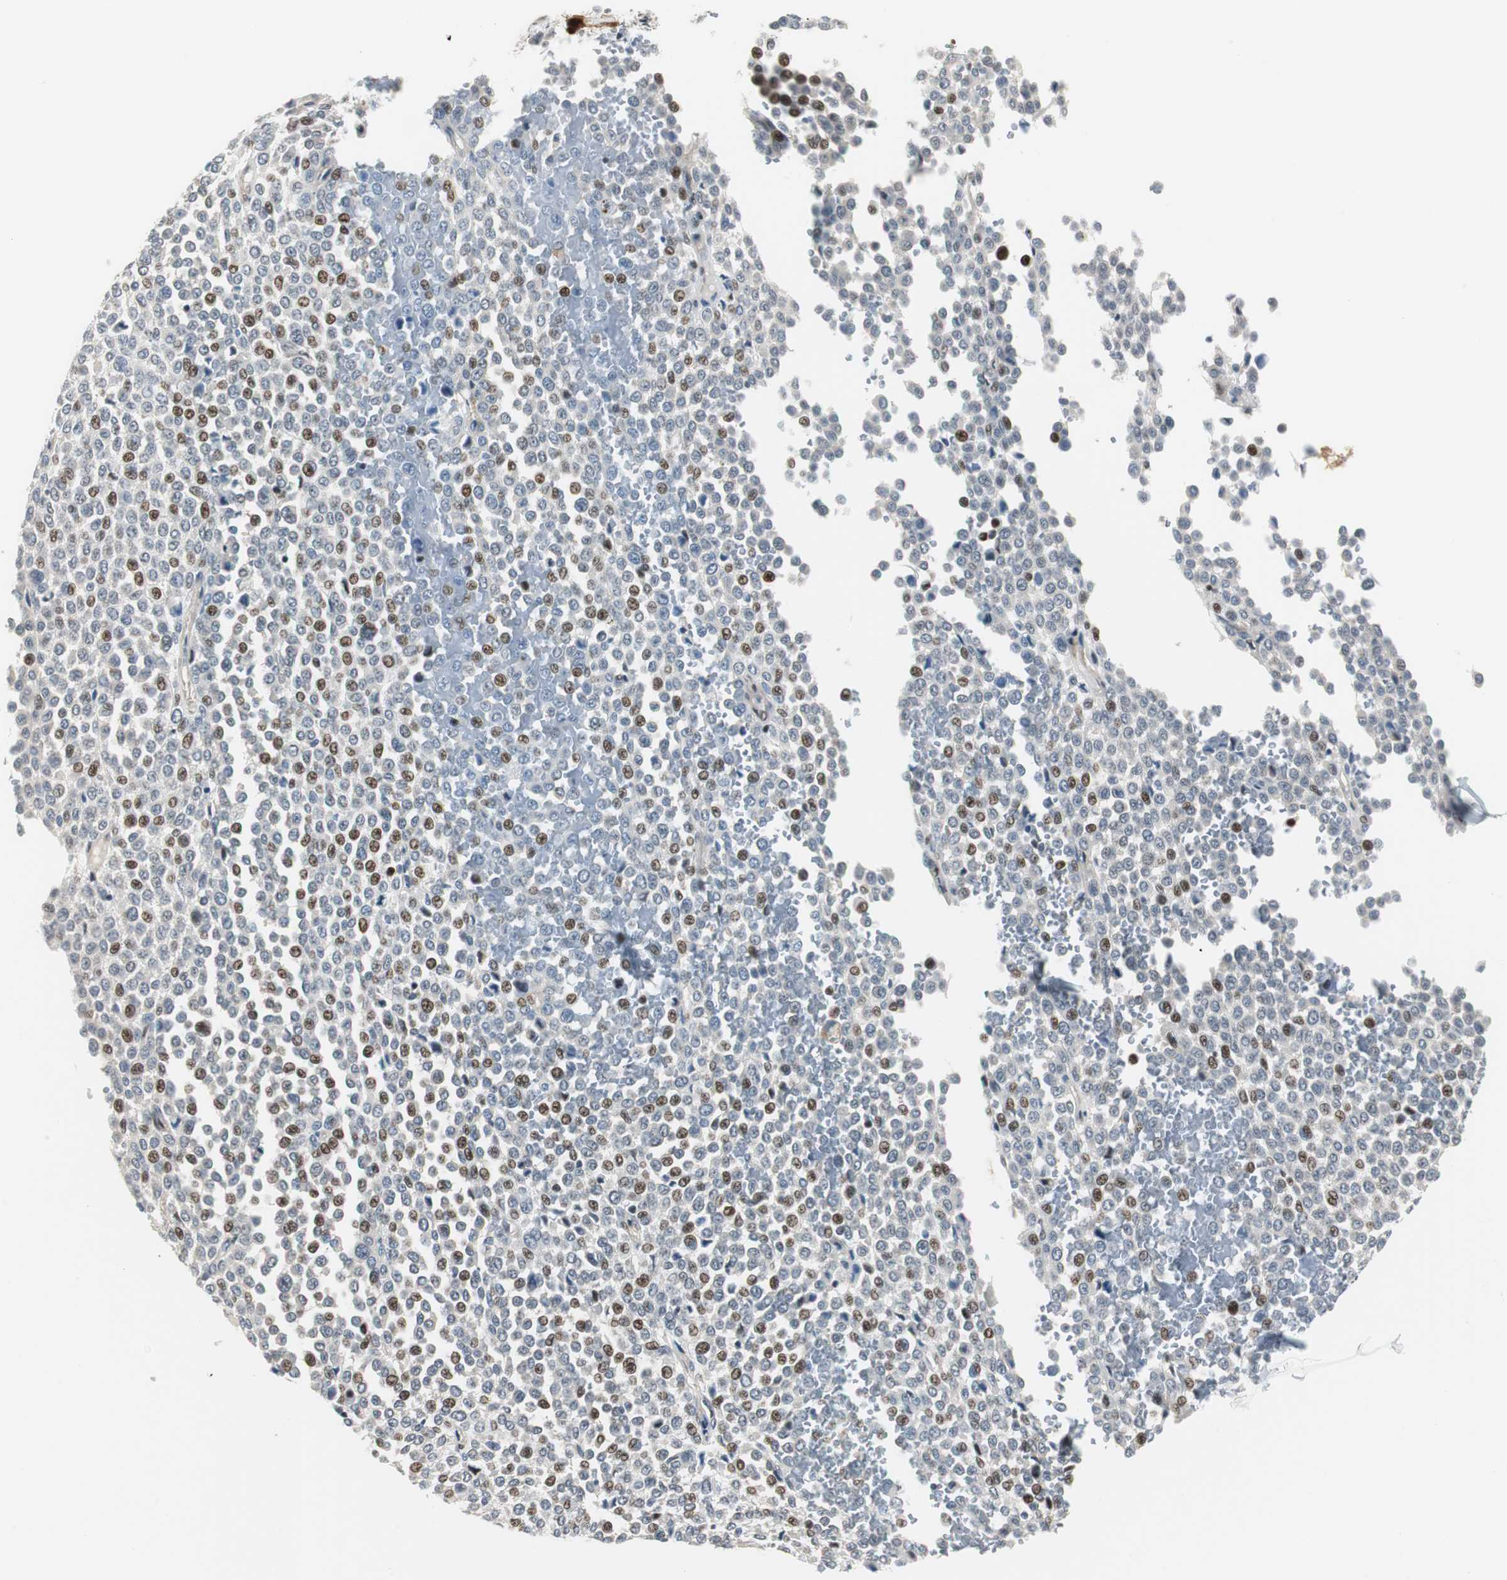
{"staining": {"intensity": "moderate", "quantity": "25%-75%", "location": "nuclear"}, "tissue": "melanoma", "cell_type": "Tumor cells", "image_type": "cancer", "snomed": [{"axis": "morphology", "description": "Malignant melanoma, Metastatic site"}, {"axis": "topography", "description": "Pancreas"}], "caption": "Melanoma tissue exhibits moderate nuclear expression in about 25%-75% of tumor cells, visualized by immunohistochemistry.", "gene": "RAD1", "patient": {"sex": "female", "age": 30}}